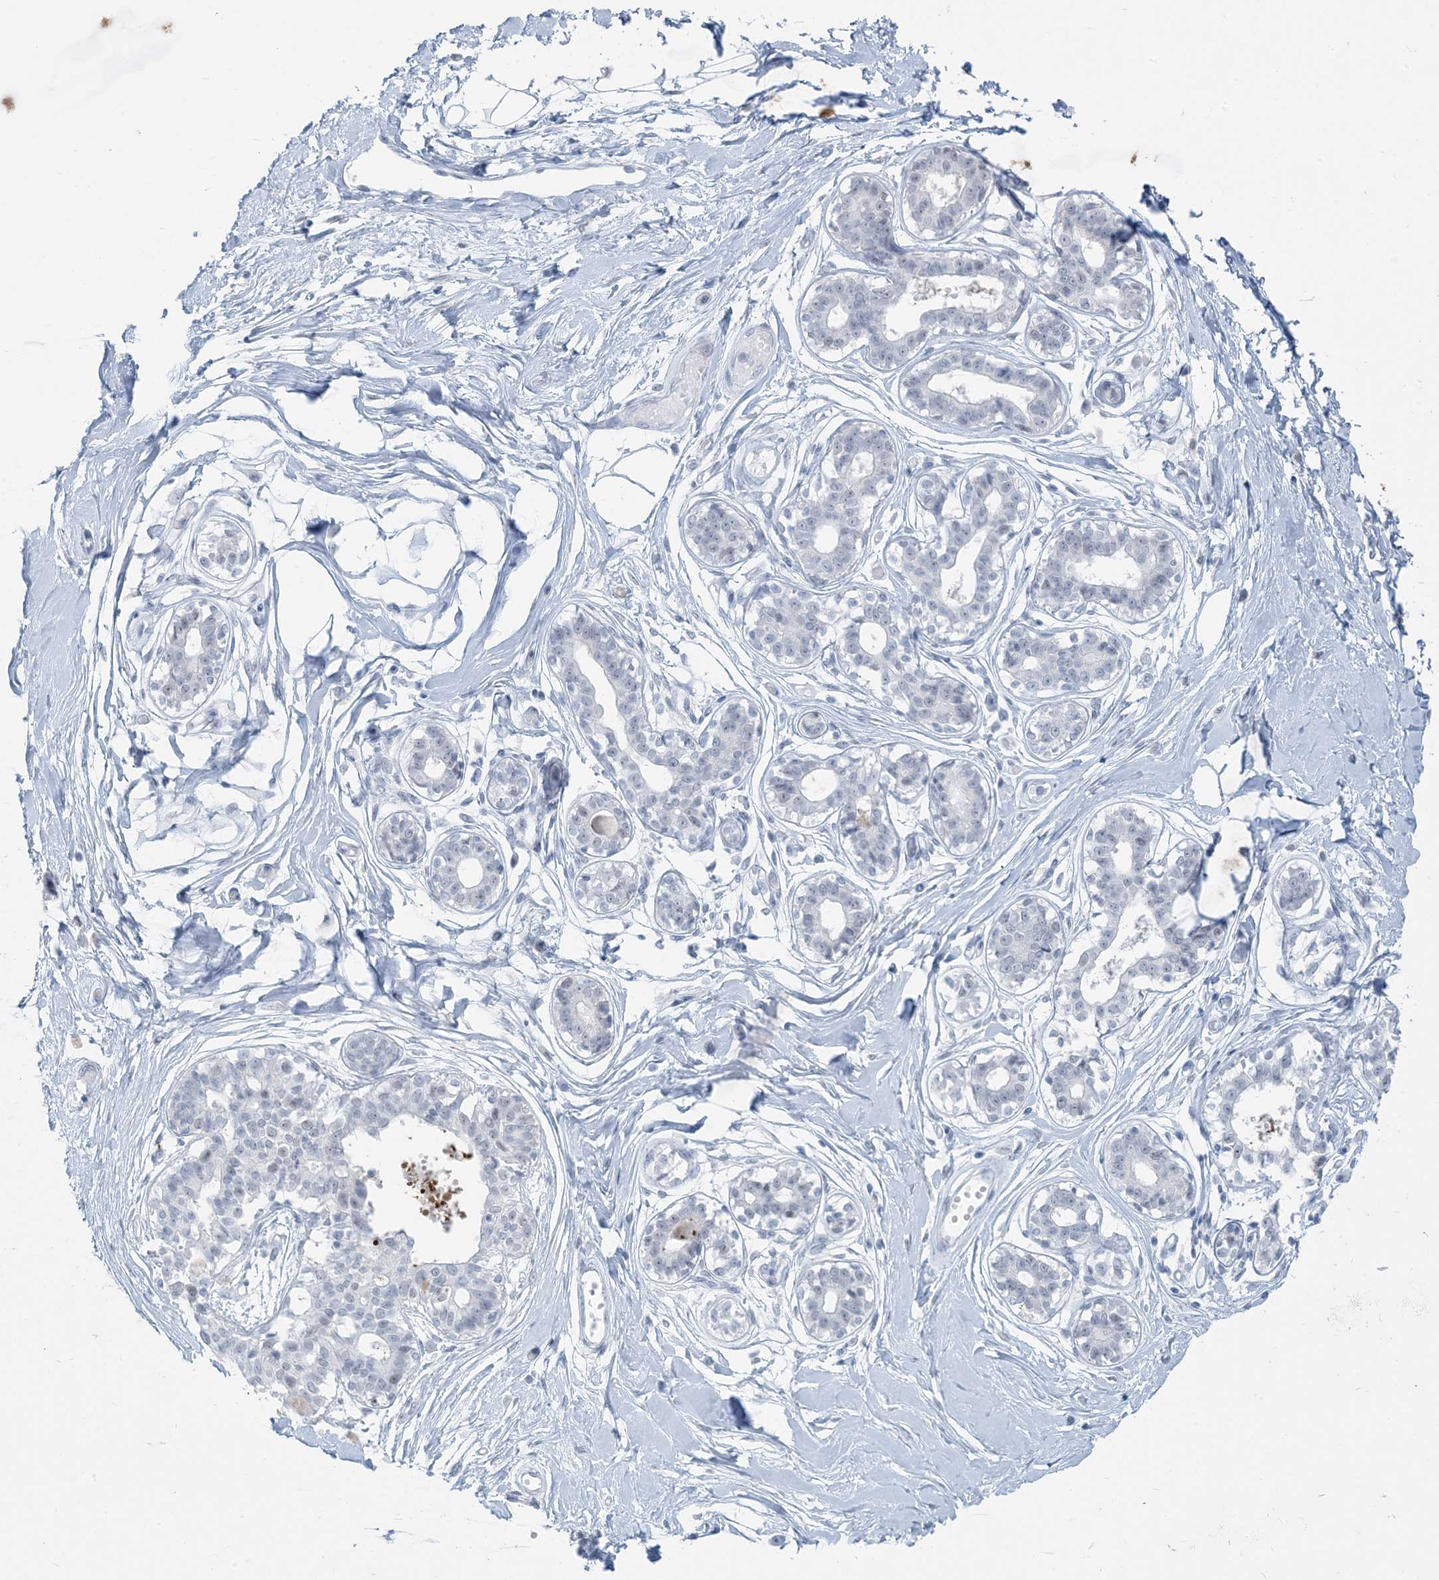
{"staining": {"intensity": "negative", "quantity": "none", "location": "none"}, "tissue": "breast", "cell_type": "Adipocytes", "image_type": "normal", "snomed": [{"axis": "morphology", "description": "Normal tissue, NOS"}, {"axis": "topography", "description": "Breast"}], "caption": "Micrograph shows no significant protein expression in adipocytes of benign breast.", "gene": "SCML1", "patient": {"sex": "female", "age": 45}}